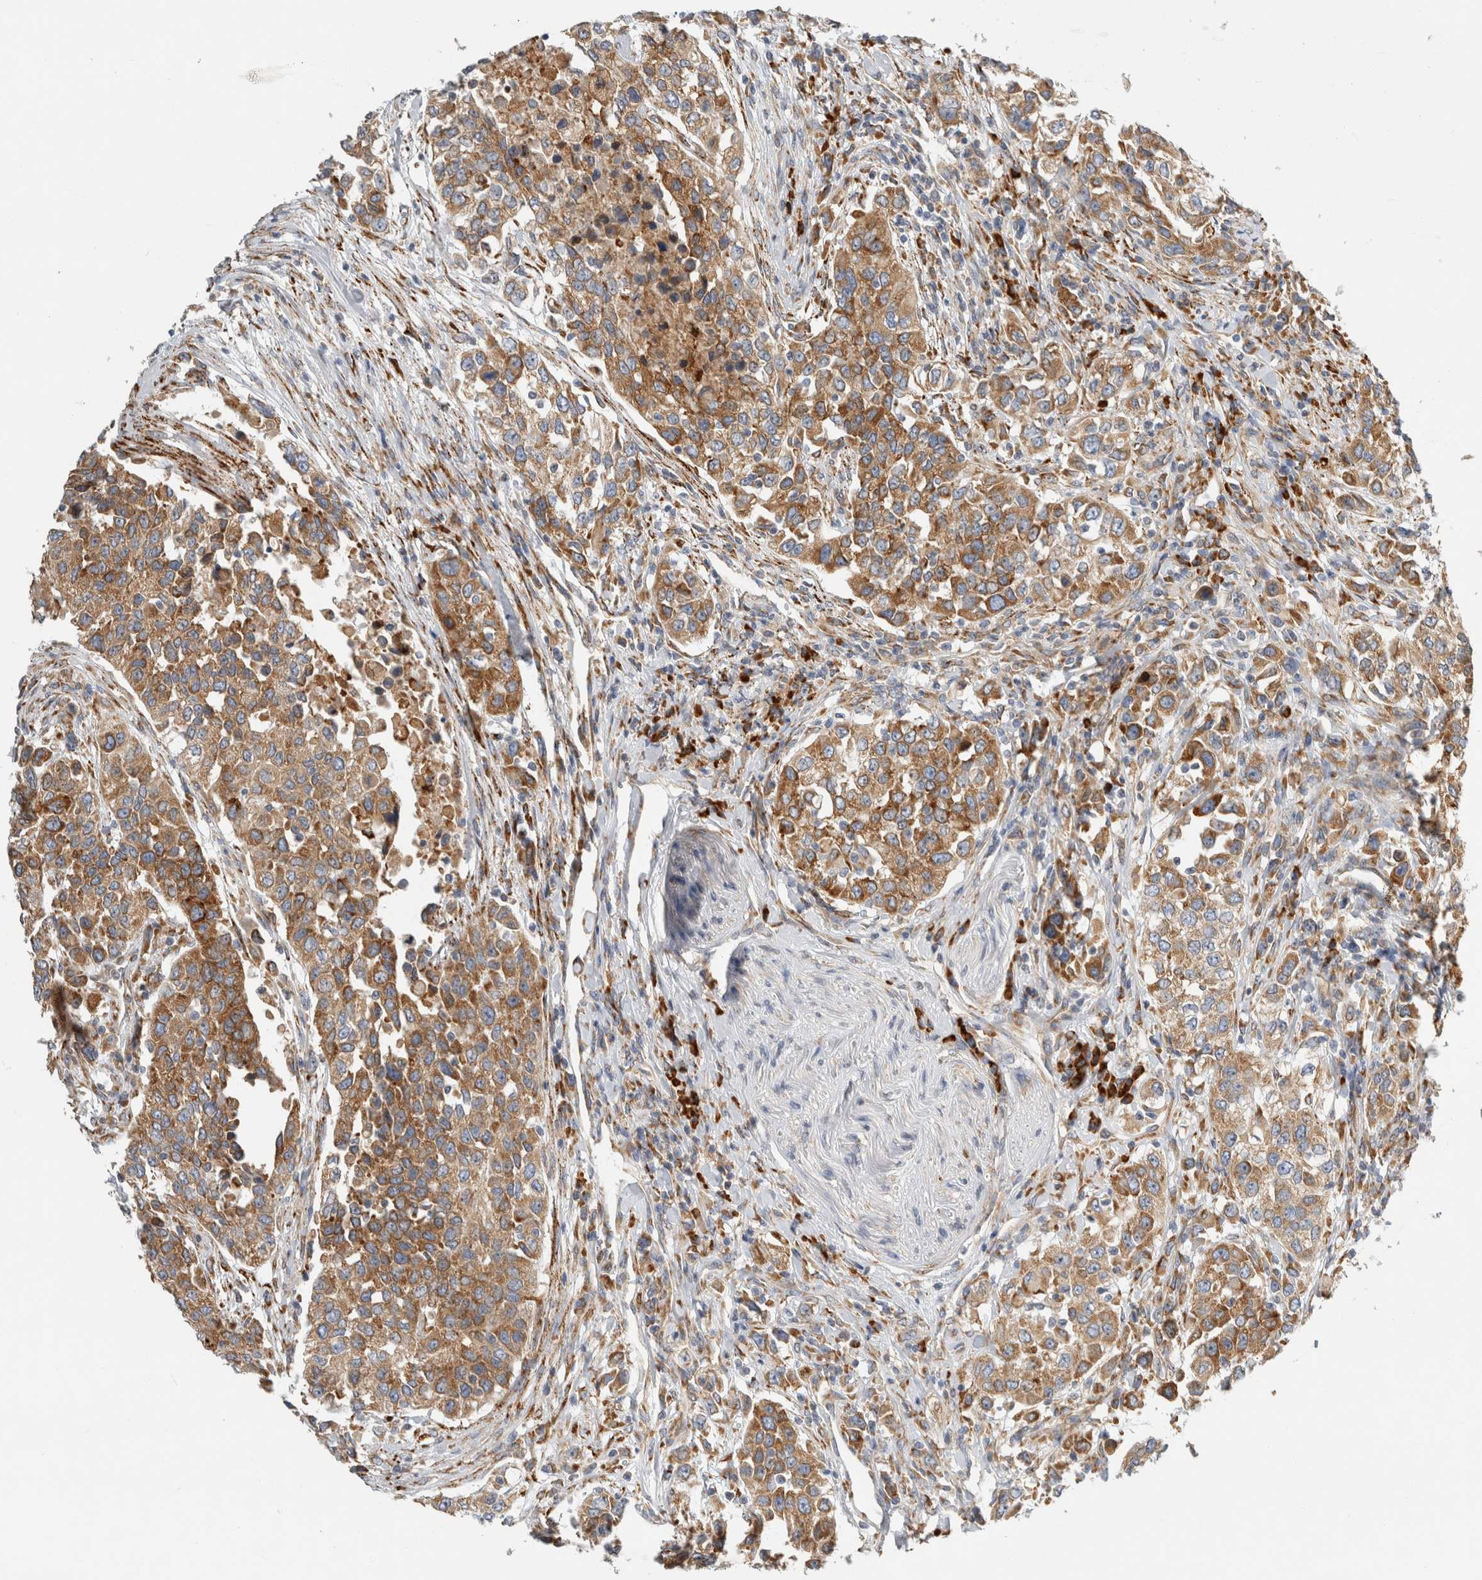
{"staining": {"intensity": "moderate", "quantity": ">75%", "location": "cytoplasmic/membranous"}, "tissue": "urothelial cancer", "cell_type": "Tumor cells", "image_type": "cancer", "snomed": [{"axis": "morphology", "description": "Urothelial carcinoma, High grade"}, {"axis": "topography", "description": "Urinary bladder"}], "caption": "Protein expression analysis of urothelial carcinoma (high-grade) exhibits moderate cytoplasmic/membranous staining in approximately >75% of tumor cells.", "gene": "RPN2", "patient": {"sex": "female", "age": 80}}